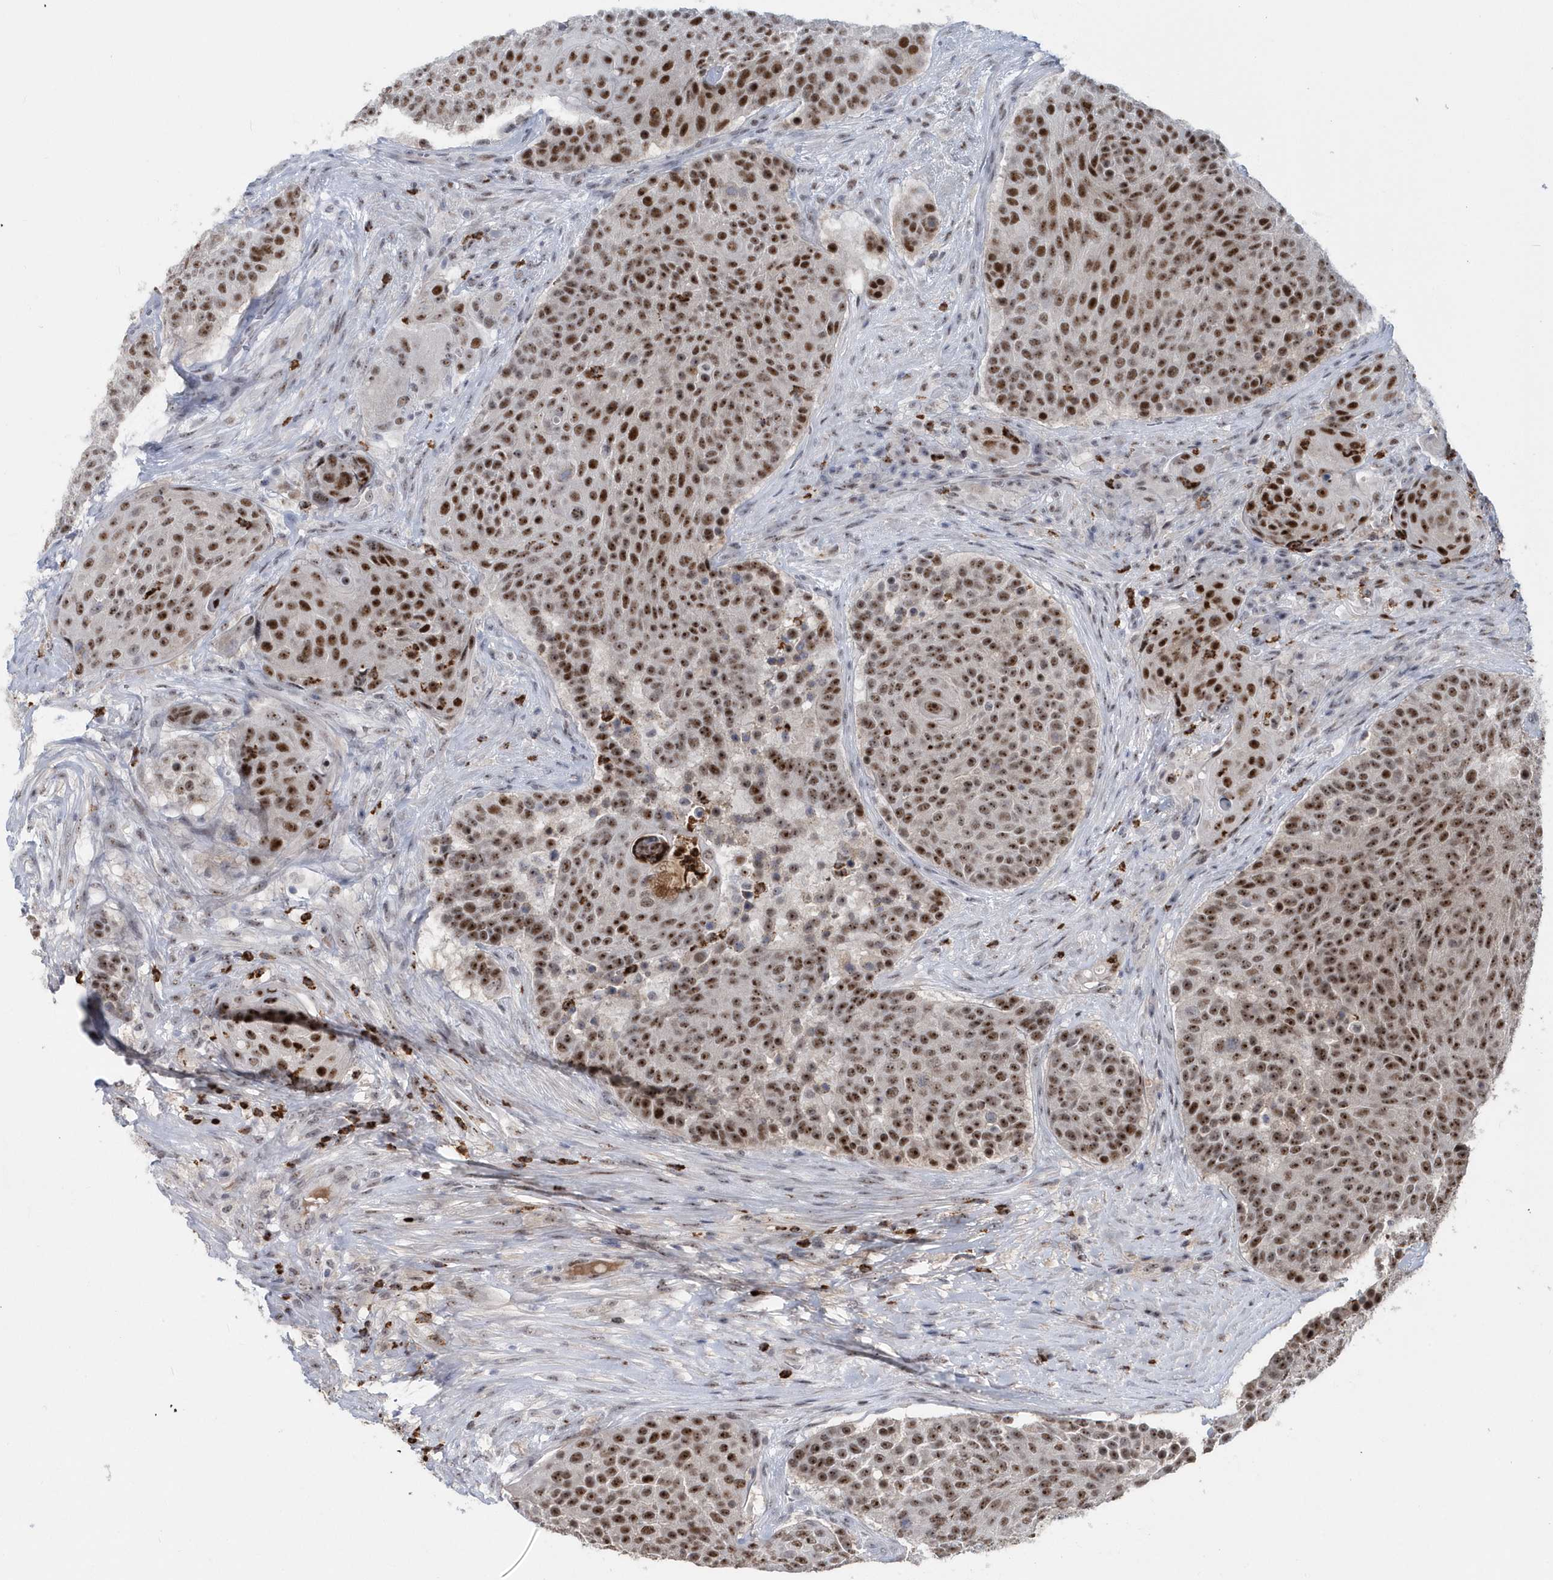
{"staining": {"intensity": "strong", "quantity": "25%-75%", "location": "nuclear"}, "tissue": "urothelial cancer", "cell_type": "Tumor cells", "image_type": "cancer", "snomed": [{"axis": "morphology", "description": "Urothelial carcinoma, High grade"}, {"axis": "topography", "description": "Urinary bladder"}], "caption": "A high-resolution micrograph shows immunohistochemistry staining of high-grade urothelial carcinoma, which reveals strong nuclear positivity in about 25%-75% of tumor cells. (Brightfield microscopy of DAB IHC at high magnification).", "gene": "ASCL4", "patient": {"sex": "female", "age": 63}}